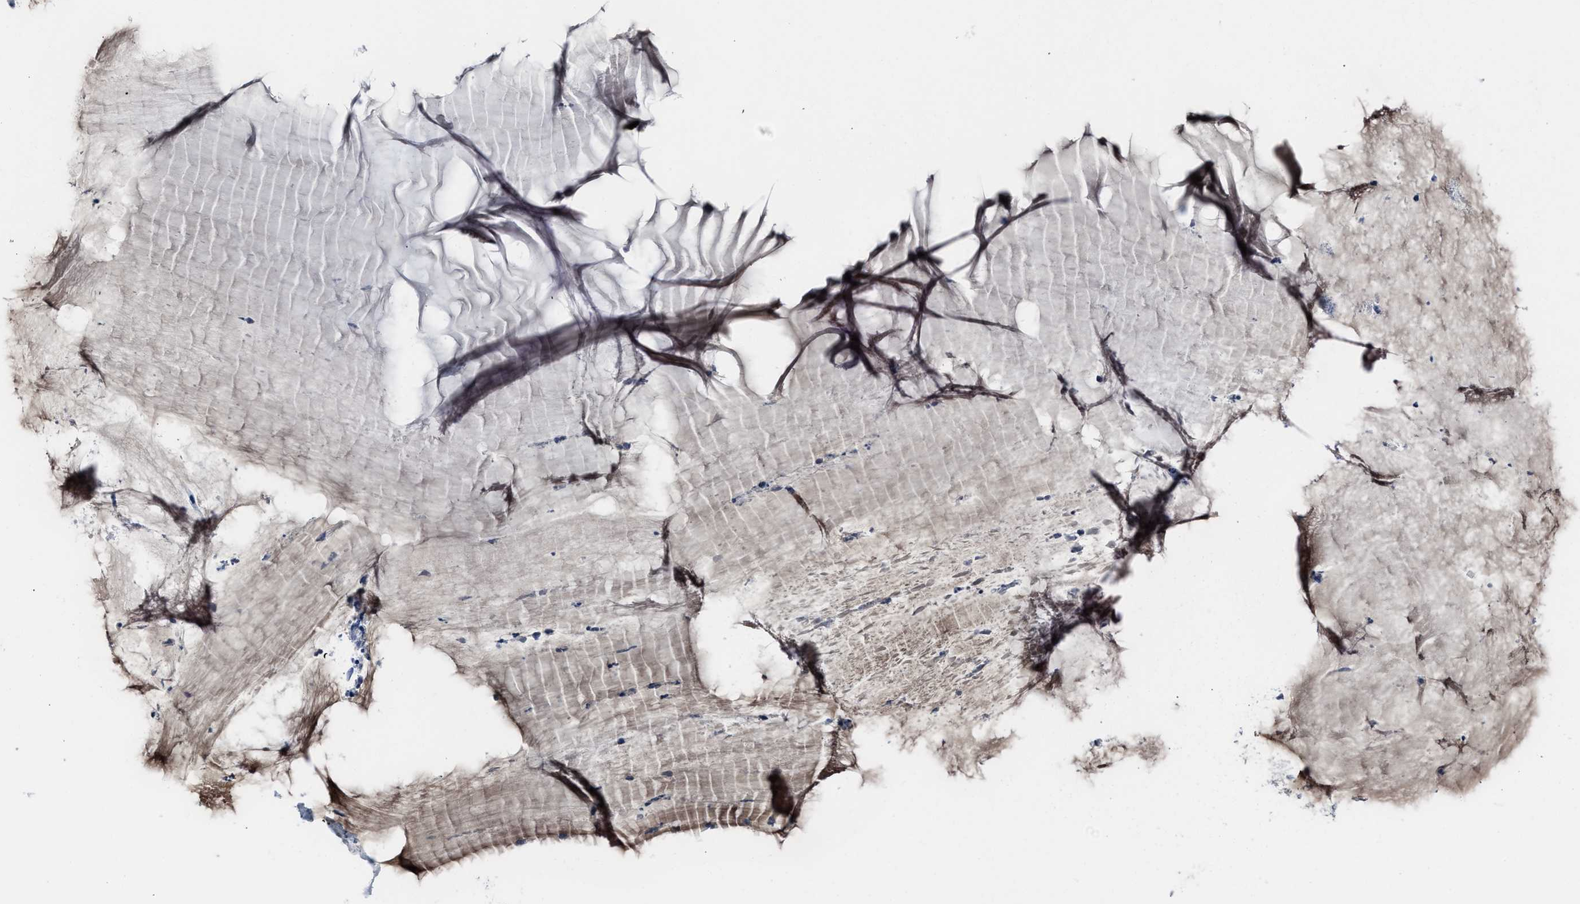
{"staining": {"intensity": "moderate", "quantity": "25%-75%", "location": "nuclear"}, "tissue": "cervix", "cell_type": "Glandular cells", "image_type": "normal", "snomed": [{"axis": "morphology", "description": "Normal tissue, NOS"}, {"axis": "topography", "description": "Cervix"}], "caption": "Approximately 25%-75% of glandular cells in unremarkable cervix show moderate nuclear protein staining as visualized by brown immunohistochemical staining.", "gene": "TERF2IP", "patient": {"sex": "female", "age": 77}}